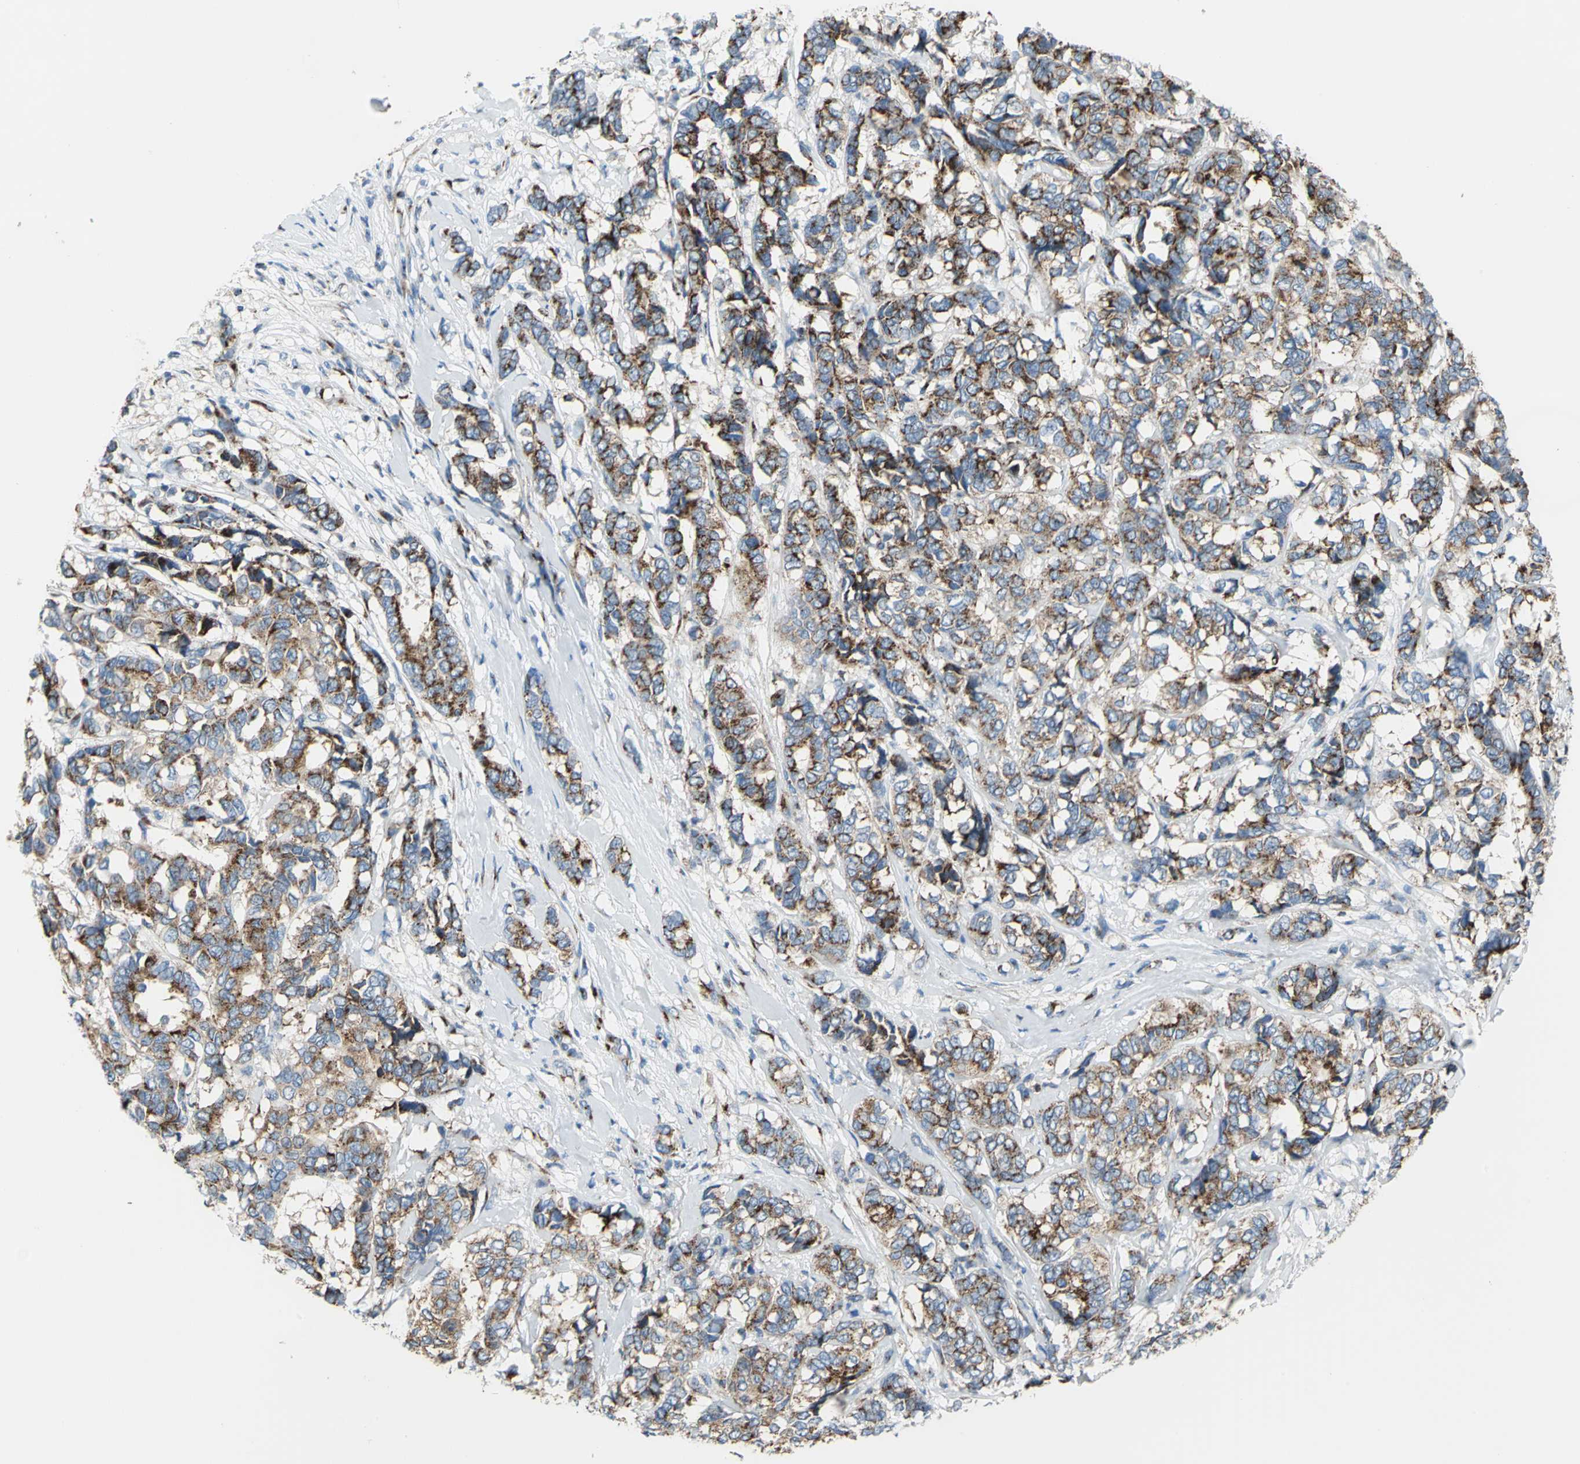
{"staining": {"intensity": "strong", "quantity": ">75%", "location": "cytoplasmic/membranous"}, "tissue": "breast cancer", "cell_type": "Tumor cells", "image_type": "cancer", "snomed": [{"axis": "morphology", "description": "Duct carcinoma"}, {"axis": "topography", "description": "Breast"}], "caption": "DAB (3,3'-diaminobenzidine) immunohistochemical staining of human breast cancer reveals strong cytoplasmic/membranous protein staining in approximately >75% of tumor cells.", "gene": "GPR3", "patient": {"sex": "female", "age": 87}}